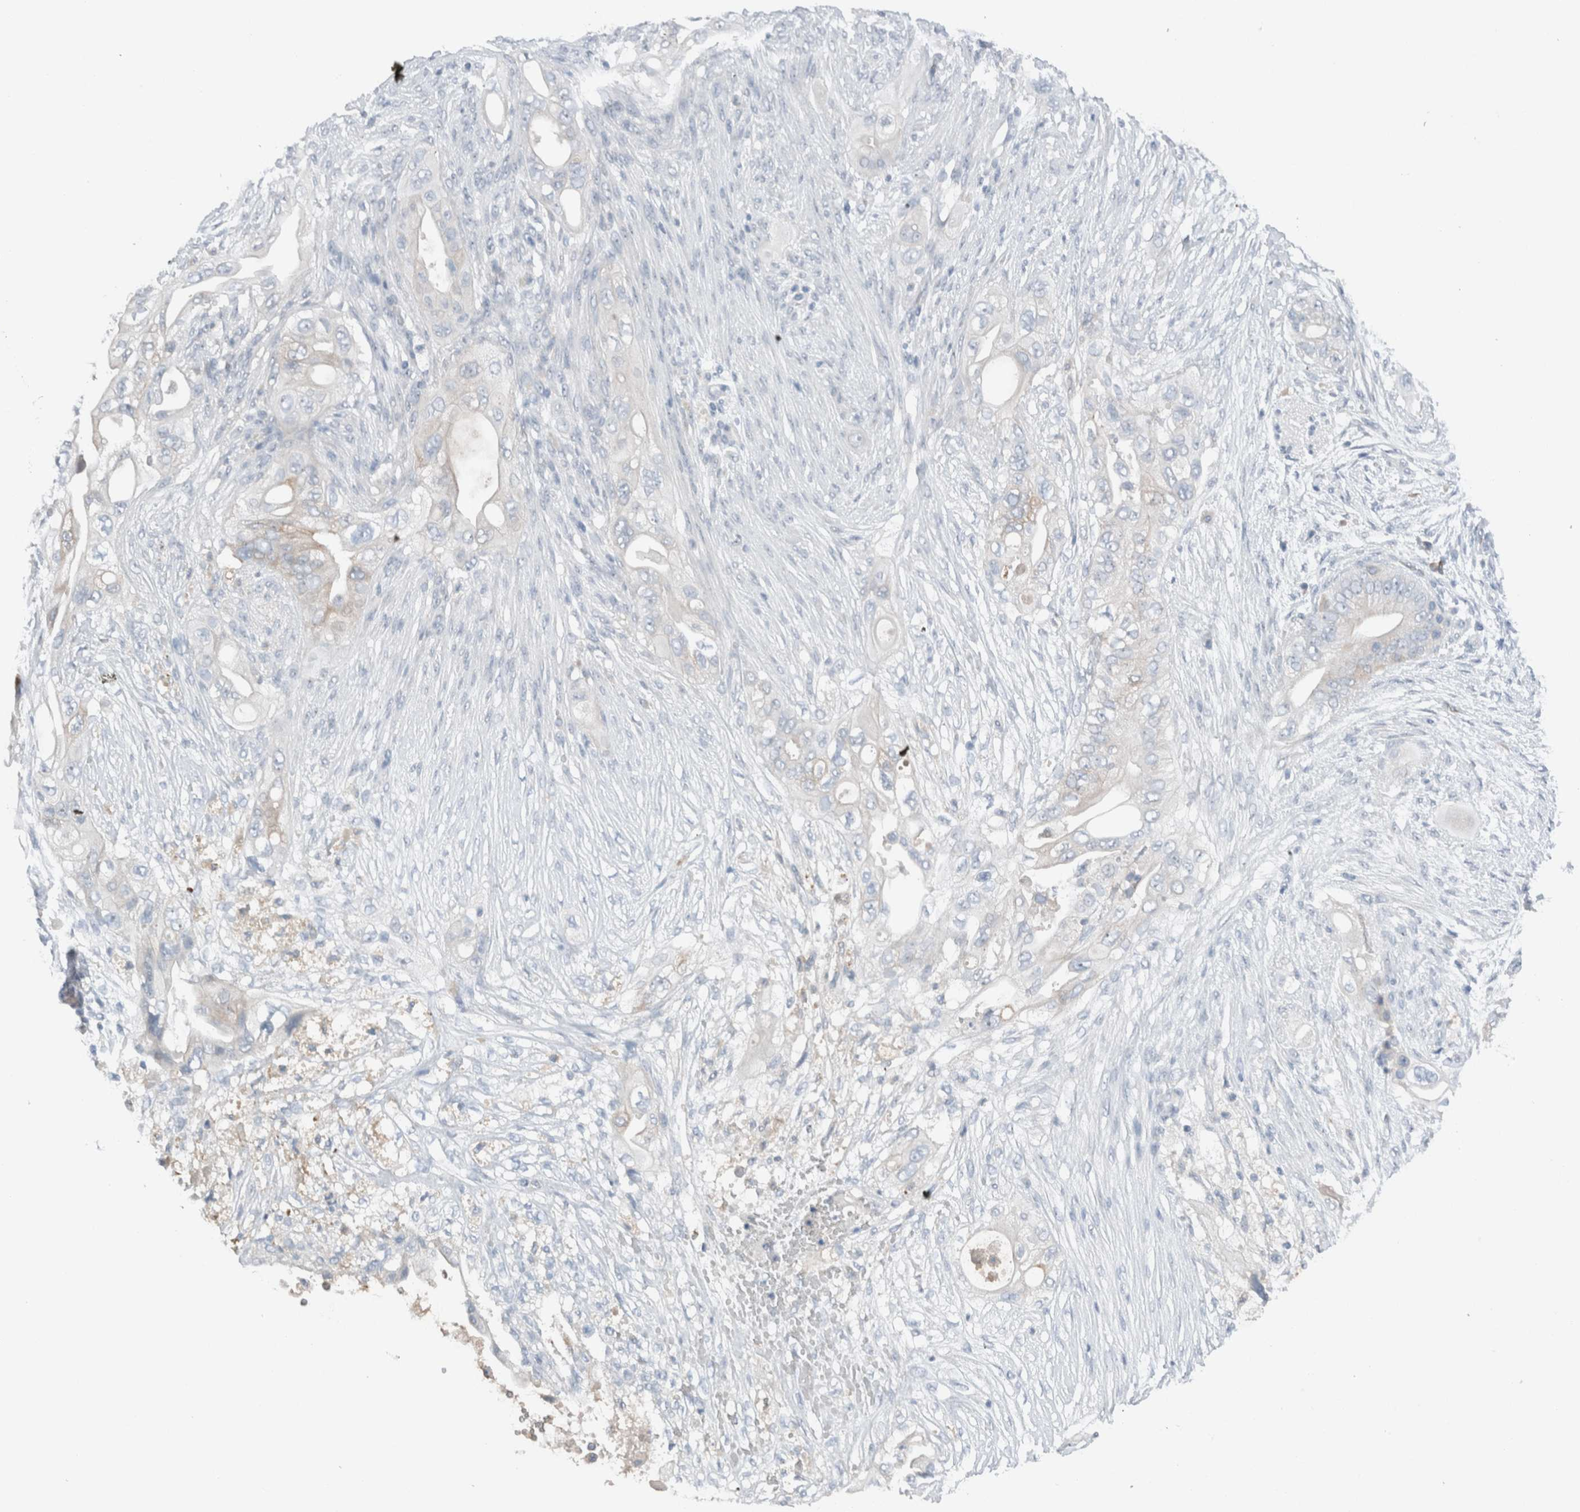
{"staining": {"intensity": "negative", "quantity": "none", "location": "none"}, "tissue": "pancreatic cancer", "cell_type": "Tumor cells", "image_type": "cancer", "snomed": [{"axis": "morphology", "description": "Adenocarcinoma, NOS"}, {"axis": "topography", "description": "Pancreas"}], "caption": "This is a histopathology image of IHC staining of pancreatic adenocarcinoma, which shows no expression in tumor cells.", "gene": "DUOX1", "patient": {"sex": "male", "age": 53}}